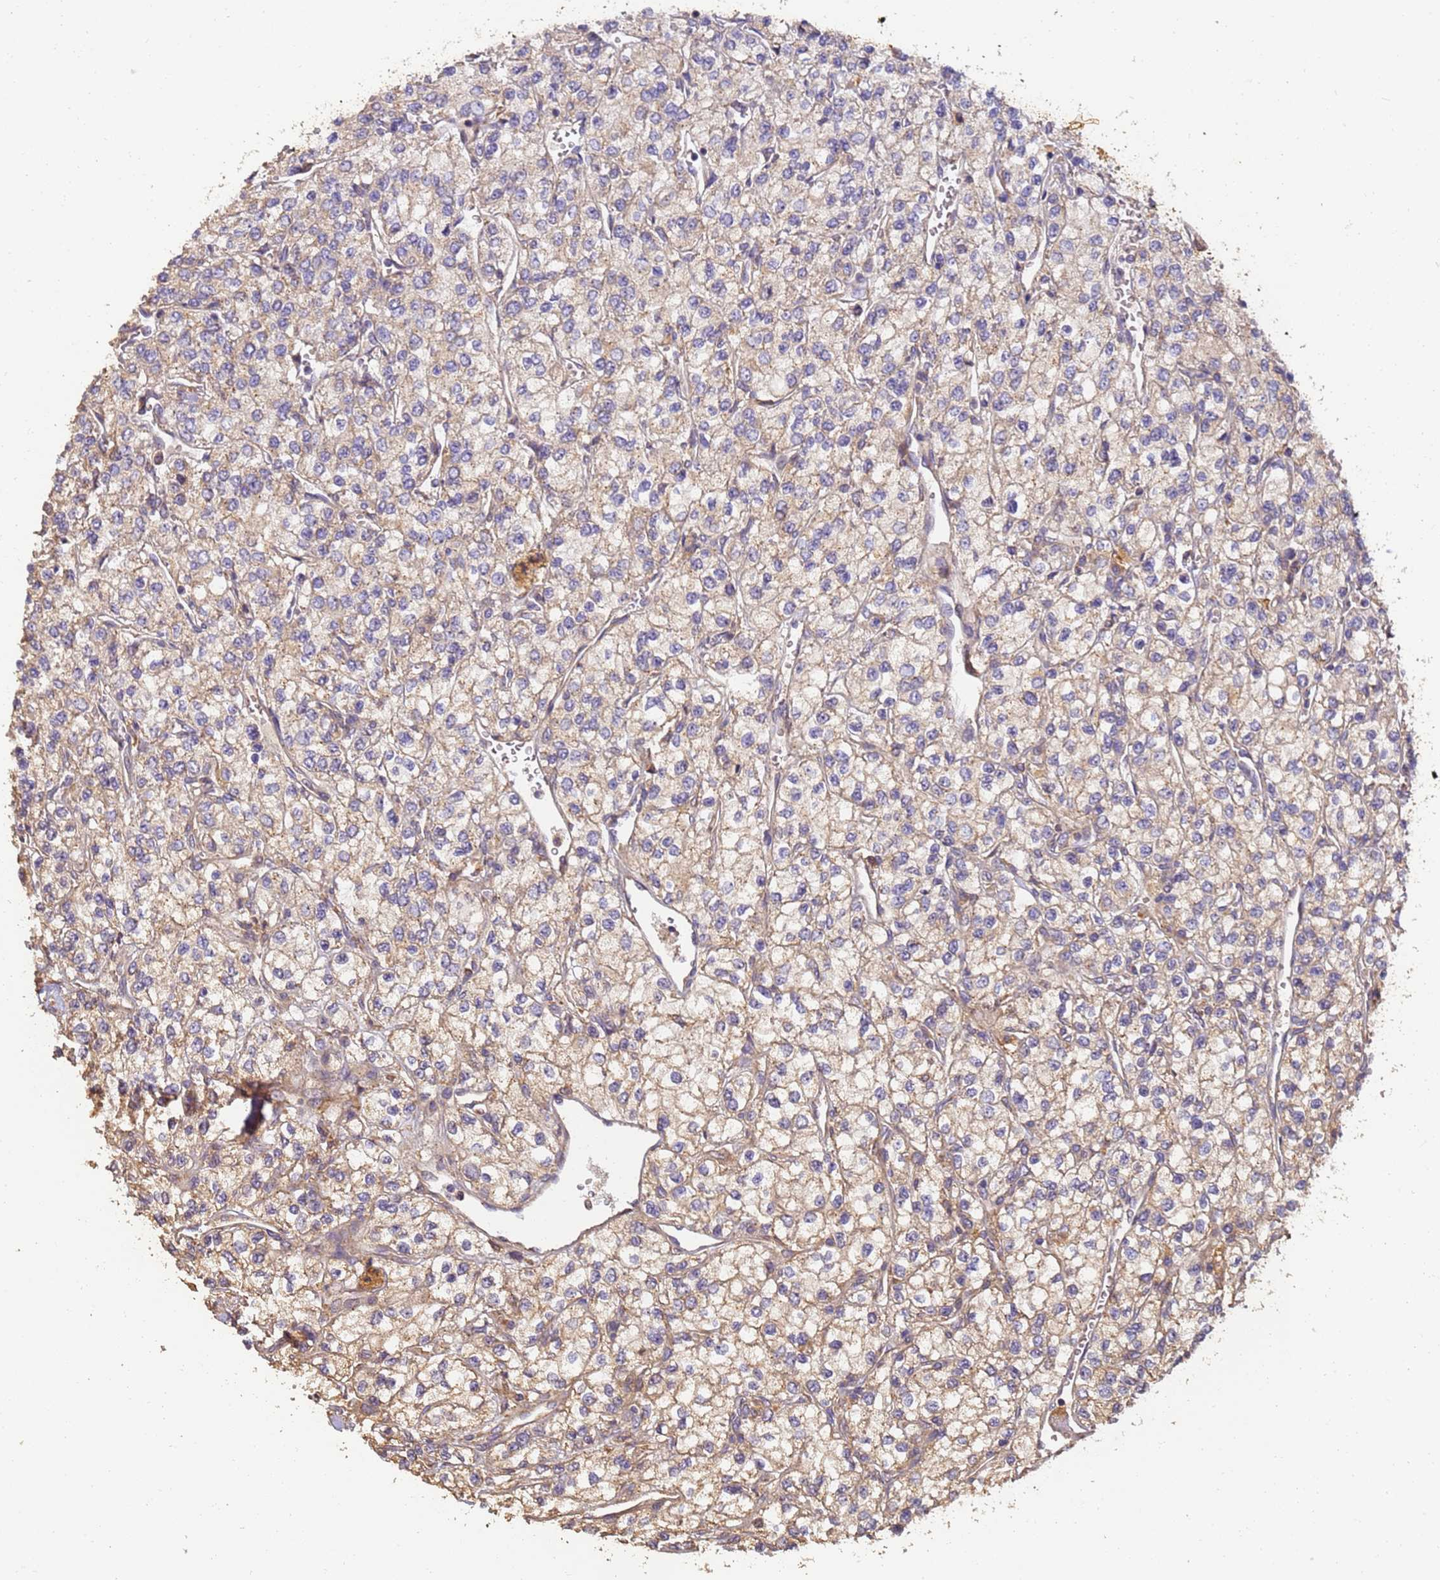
{"staining": {"intensity": "weak", "quantity": "25%-75%", "location": "cytoplasmic/membranous"}, "tissue": "renal cancer", "cell_type": "Tumor cells", "image_type": "cancer", "snomed": [{"axis": "morphology", "description": "Adenocarcinoma, NOS"}, {"axis": "topography", "description": "Kidney"}], "caption": "Weak cytoplasmic/membranous protein expression is present in approximately 25%-75% of tumor cells in adenocarcinoma (renal).", "gene": "TIGAR", "patient": {"sex": "male", "age": 80}}